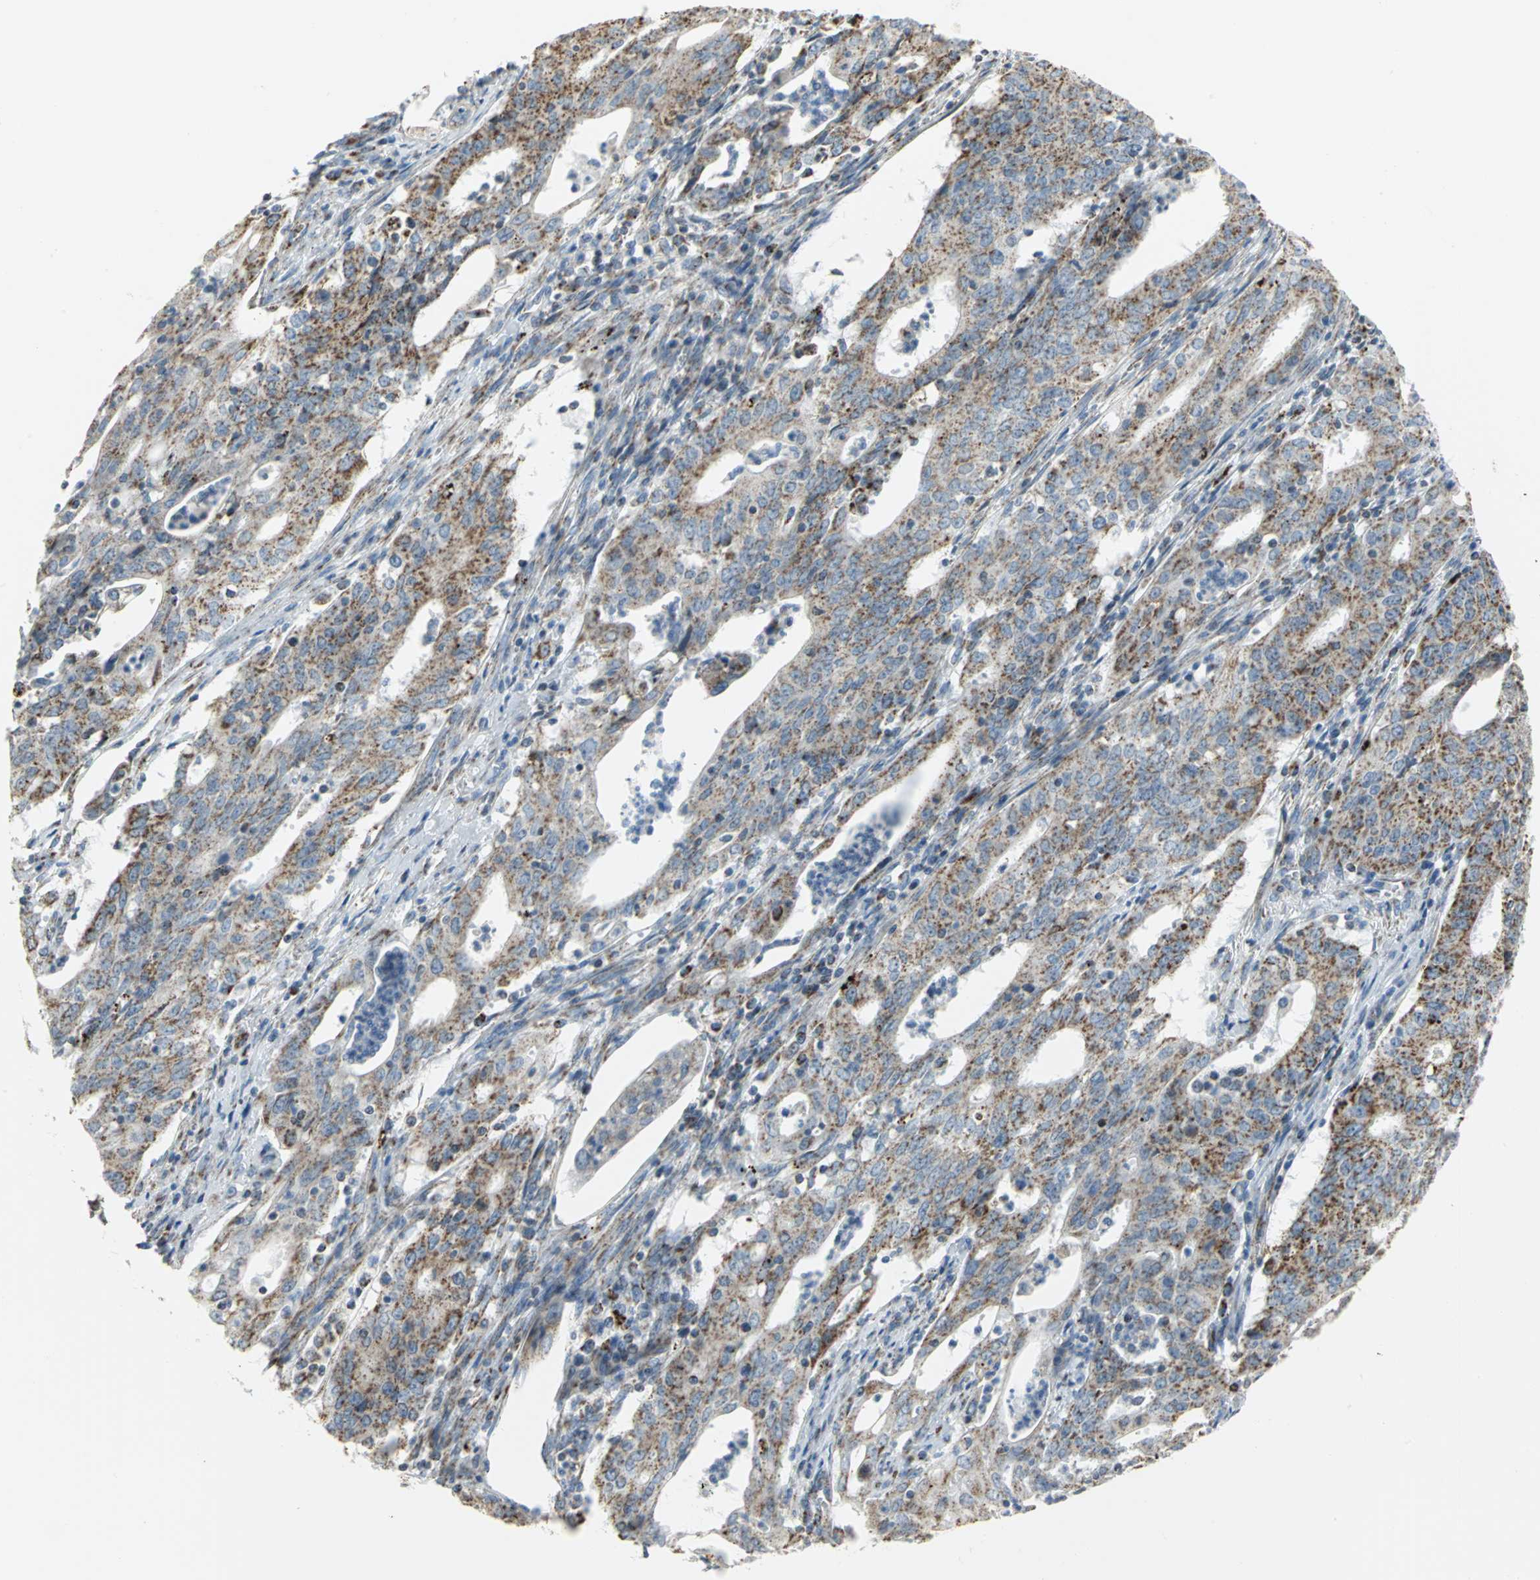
{"staining": {"intensity": "weak", "quantity": ">75%", "location": "cytoplasmic/membranous"}, "tissue": "cervical cancer", "cell_type": "Tumor cells", "image_type": "cancer", "snomed": [{"axis": "morphology", "description": "Adenocarcinoma, NOS"}, {"axis": "topography", "description": "Cervix"}], "caption": "Immunohistochemistry (DAB (3,3'-diaminobenzidine)) staining of cervical cancer (adenocarcinoma) shows weak cytoplasmic/membranous protein staining in approximately >75% of tumor cells.", "gene": "NTRK1", "patient": {"sex": "female", "age": 44}}